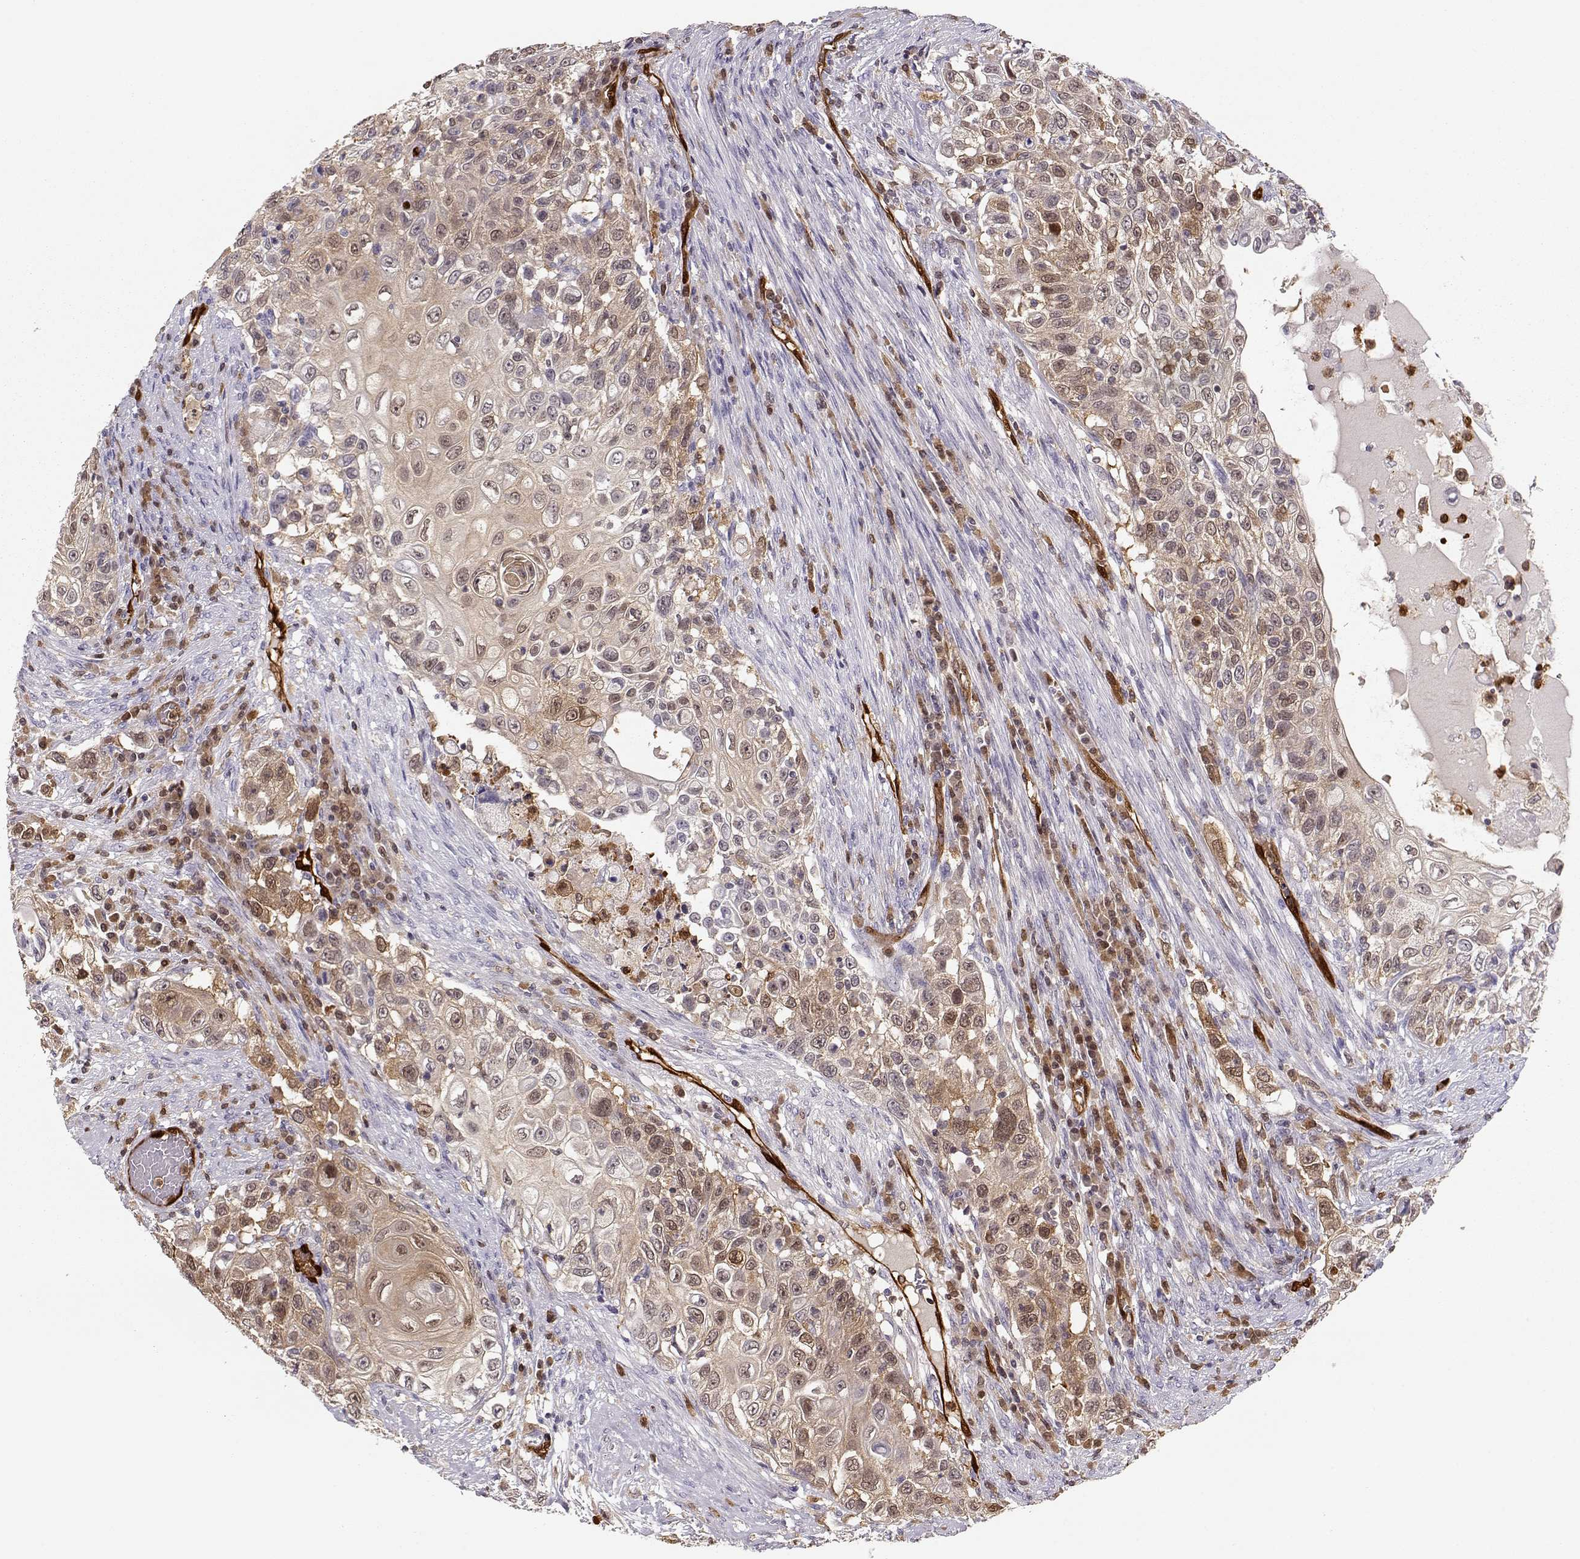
{"staining": {"intensity": "weak", "quantity": ">75%", "location": "cytoplasmic/membranous"}, "tissue": "urothelial cancer", "cell_type": "Tumor cells", "image_type": "cancer", "snomed": [{"axis": "morphology", "description": "Urothelial carcinoma, High grade"}, {"axis": "topography", "description": "Urinary bladder"}], "caption": "This histopathology image demonstrates IHC staining of high-grade urothelial carcinoma, with low weak cytoplasmic/membranous expression in approximately >75% of tumor cells.", "gene": "PNP", "patient": {"sex": "female", "age": 56}}